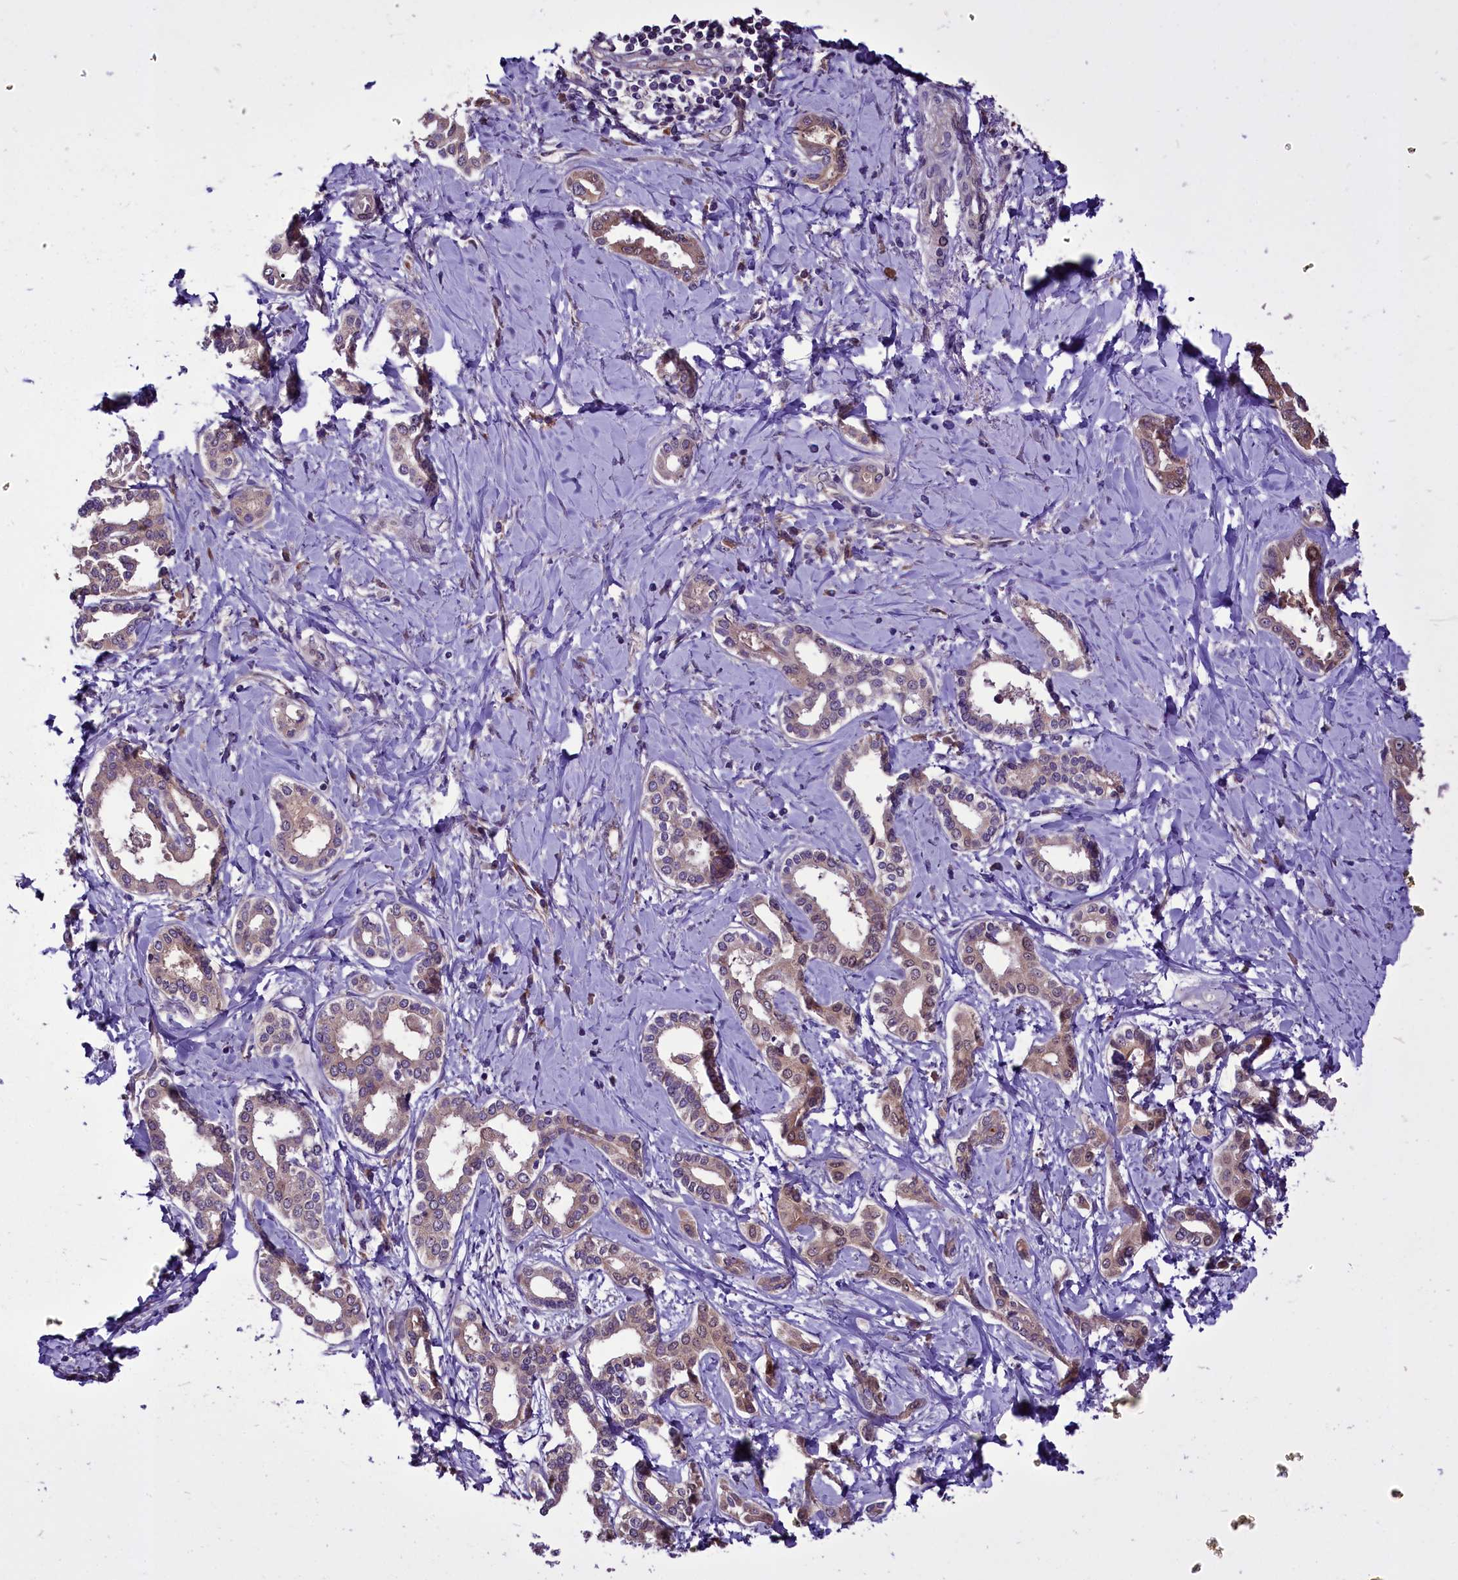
{"staining": {"intensity": "moderate", "quantity": "25%-75%", "location": "cytoplasmic/membranous"}, "tissue": "liver cancer", "cell_type": "Tumor cells", "image_type": "cancer", "snomed": [{"axis": "morphology", "description": "Cholangiocarcinoma"}, {"axis": "topography", "description": "Liver"}], "caption": "Brown immunohistochemical staining in human liver cancer exhibits moderate cytoplasmic/membranous positivity in about 25%-75% of tumor cells. (DAB IHC with brightfield microscopy, high magnification).", "gene": "RPUSD2", "patient": {"sex": "female", "age": 77}}